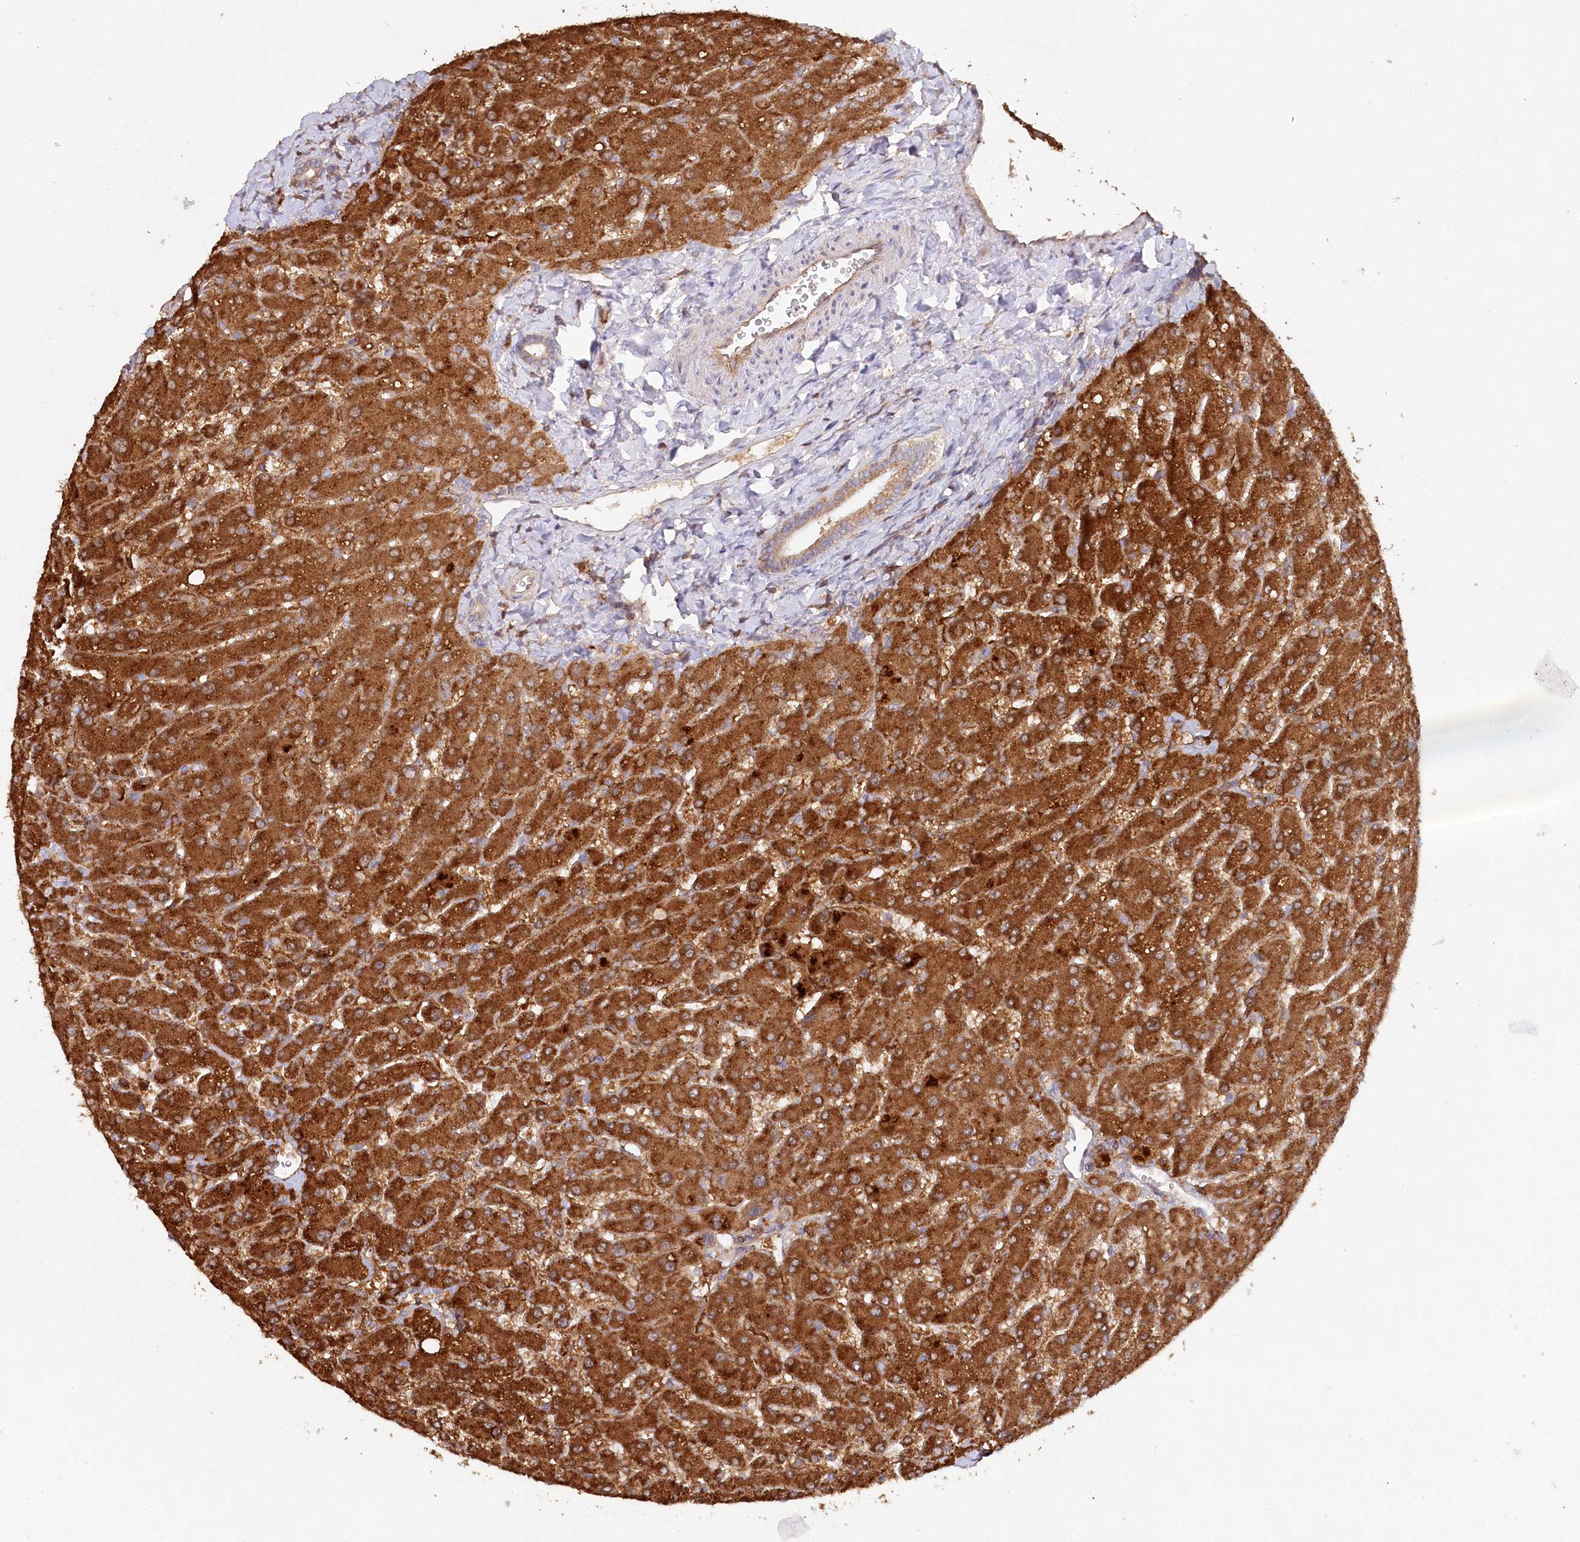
{"staining": {"intensity": "weak", "quantity": ">75%", "location": "cytoplasmic/membranous"}, "tissue": "liver", "cell_type": "Cholangiocytes", "image_type": "normal", "snomed": [{"axis": "morphology", "description": "Normal tissue, NOS"}, {"axis": "topography", "description": "Liver"}], "caption": "A high-resolution micrograph shows immunohistochemistry (IHC) staining of normal liver, which displays weak cytoplasmic/membranous positivity in about >75% of cholangiocytes. Using DAB (brown) and hematoxylin (blue) stains, captured at high magnification using brightfield microscopy.", "gene": "RBP5", "patient": {"sex": "male", "age": 55}}